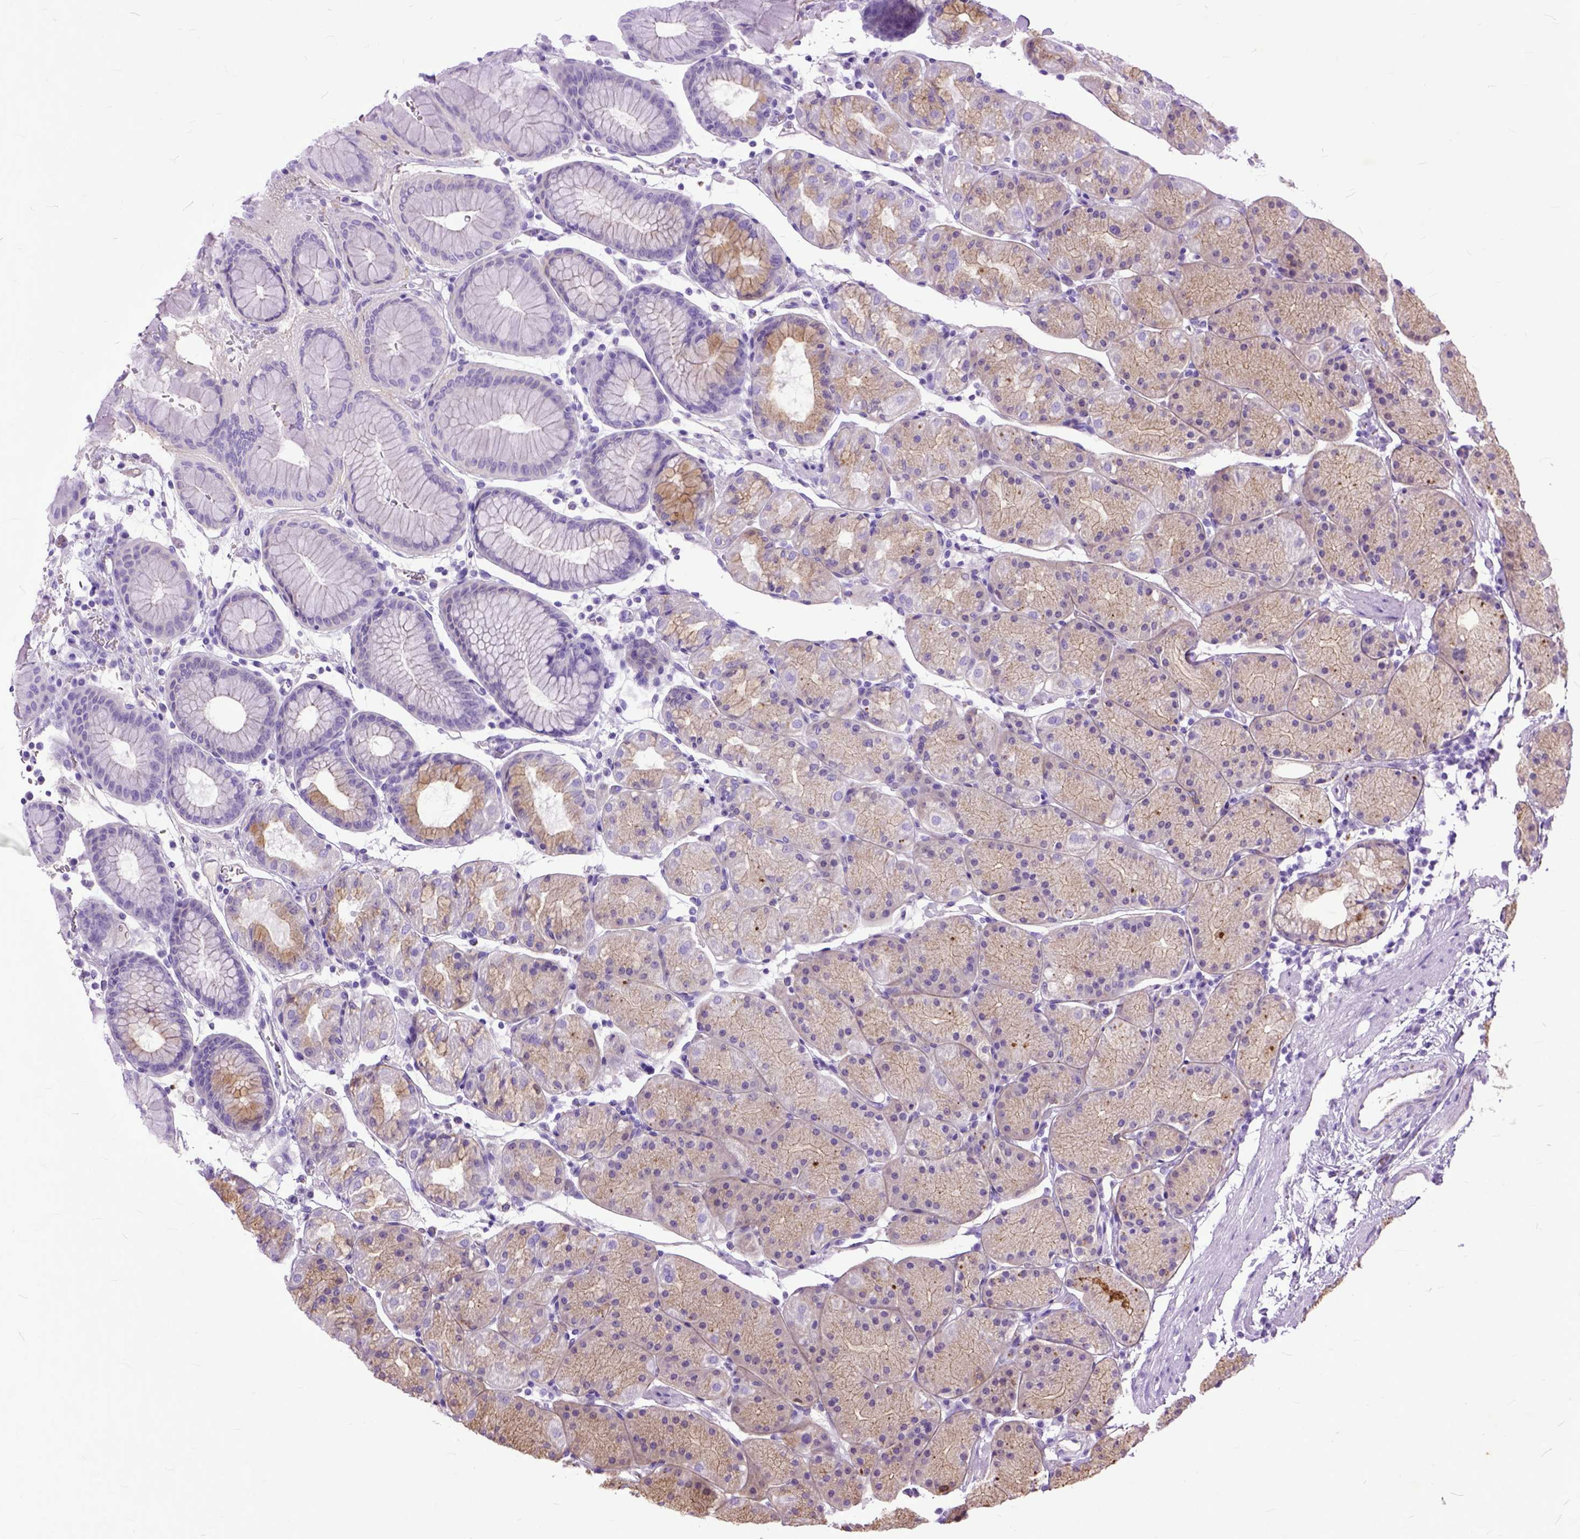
{"staining": {"intensity": "weak", "quantity": "25%-75%", "location": "cytoplasmic/membranous"}, "tissue": "stomach", "cell_type": "Glandular cells", "image_type": "normal", "snomed": [{"axis": "morphology", "description": "Normal tissue, NOS"}, {"axis": "topography", "description": "Stomach, upper"}, {"axis": "topography", "description": "Stomach"}], "caption": "A brown stain shows weak cytoplasmic/membranous staining of a protein in glandular cells of normal stomach. The staining is performed using DAB brown chromogen to label protein expression. The nuclei are counter-stained blue using hematoxylin.", "gene": "GNGT1", "patient": {"sex": "male", "age": 76}}